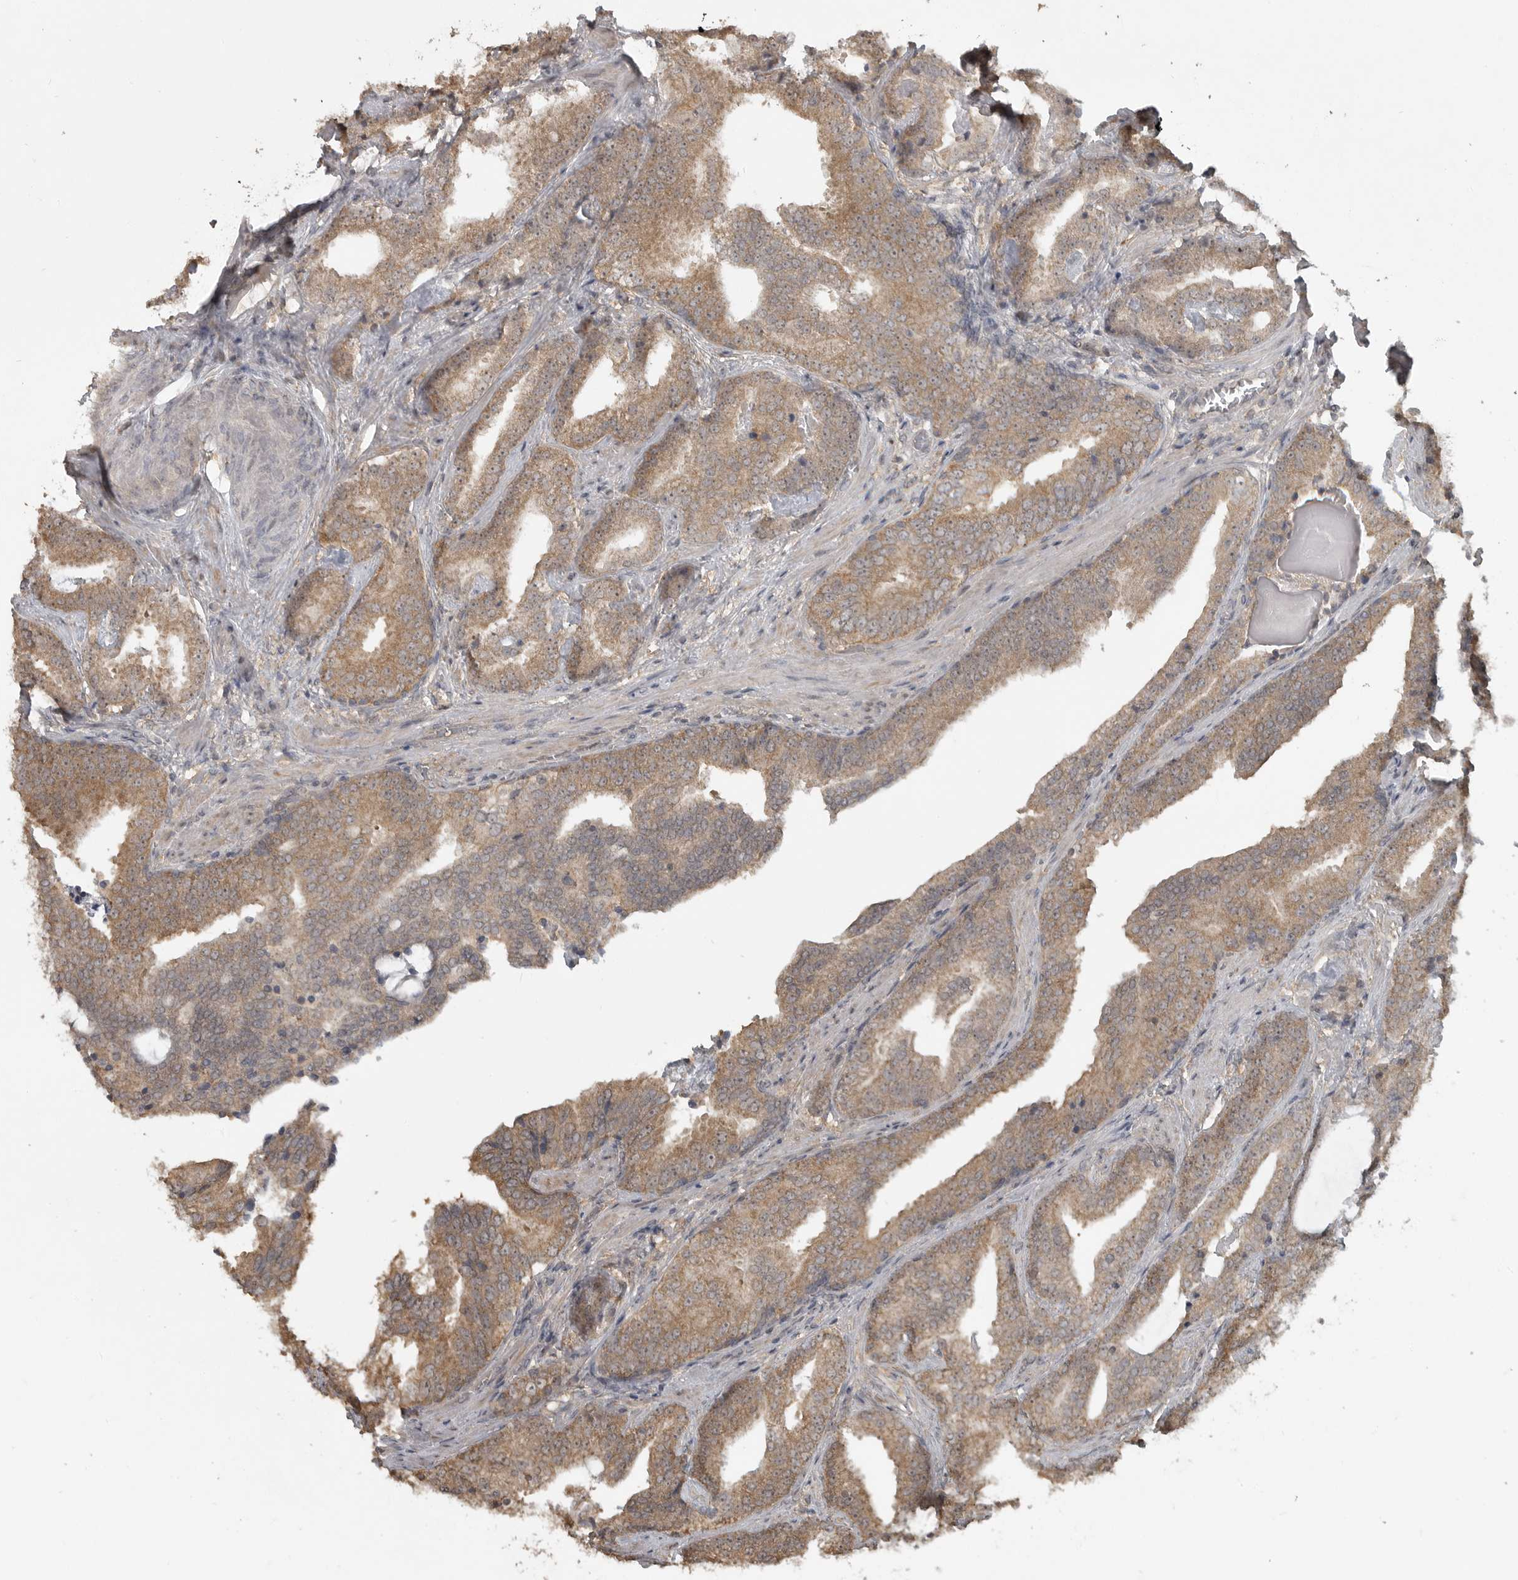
{"staining": {"intensity": "moderate", "quantity": ">75%", "location": "cytoplasmic/membranous"}, "tissue": "prostate cancer", "cell_type": "Tumor cells", "image_type": "cancer", "snomed": [{"axis": "morphology", "description": "Adenocarcinoma, Low grade"}, {"axis": "topography", "description": "Prostate"}], "caption": "Prostate cancer stained with a brown dye demonstrates moderate cytoplasmic/membranous positive expression in approximately >75% of tumor cells.", "gene": "LLGL1", "patient": {"sex": "male", "age": 67}}